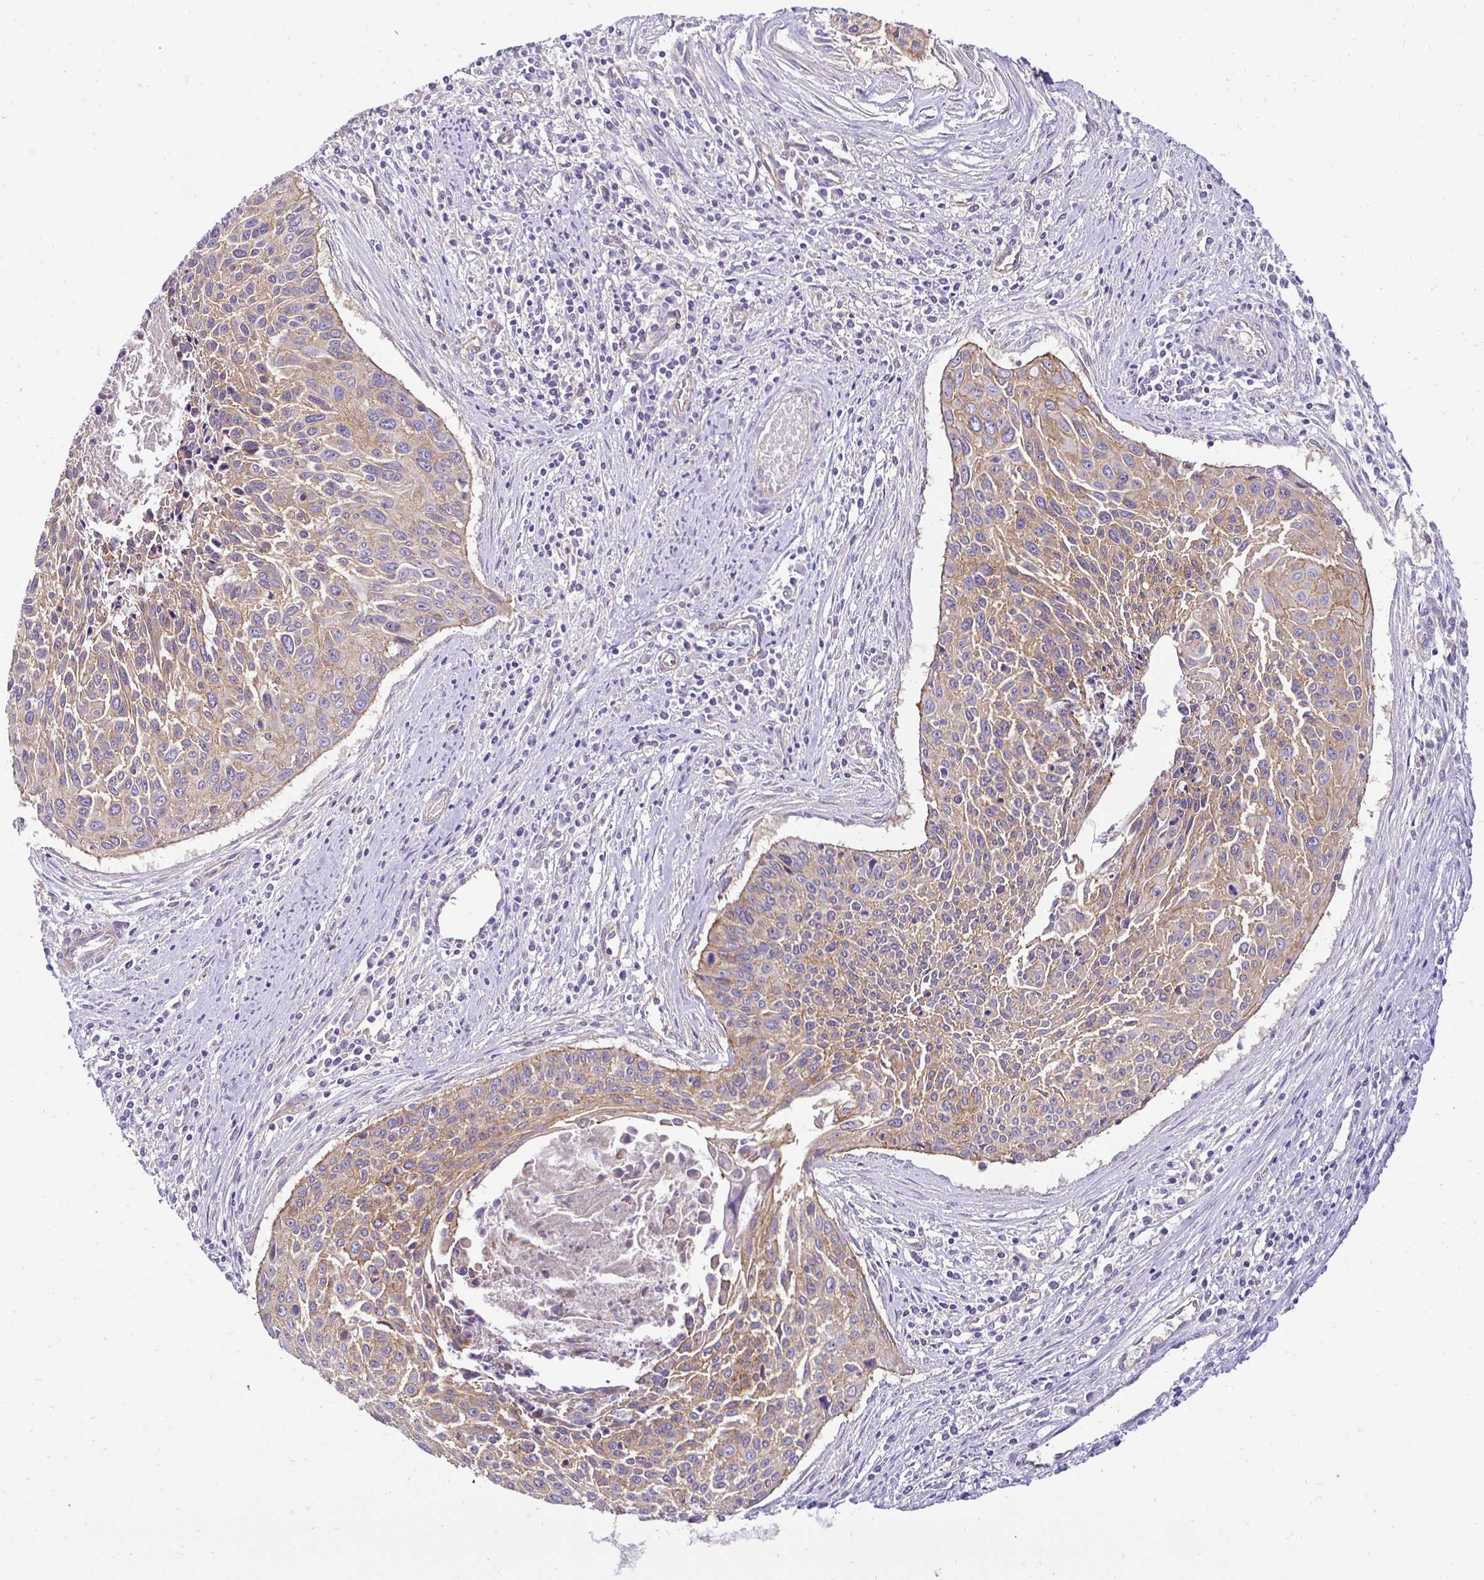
{"staining": {"intensity": "moderate", "quantity": ">75%", "location": "cytoplasmic/membranous"}, "tissue": "cervical cancer", "cell_type": "Tumor cells", "image_type": "cancer", "snomed": [{"axis": "morphology", "description": "Squamous cell carcinoma, NOS"}, {"axis": "topography", "description": "Cervix"}], "caption": "Immunohistochemical staining of cervical squamous cell carcinoma reveals moderate cytoplasmic/membranous protein expression in about >75% of tumor cells. Nuclei are stained in blue.", "gene": "SLC9A1", "patient": {"sex": "female", "age": 55}}